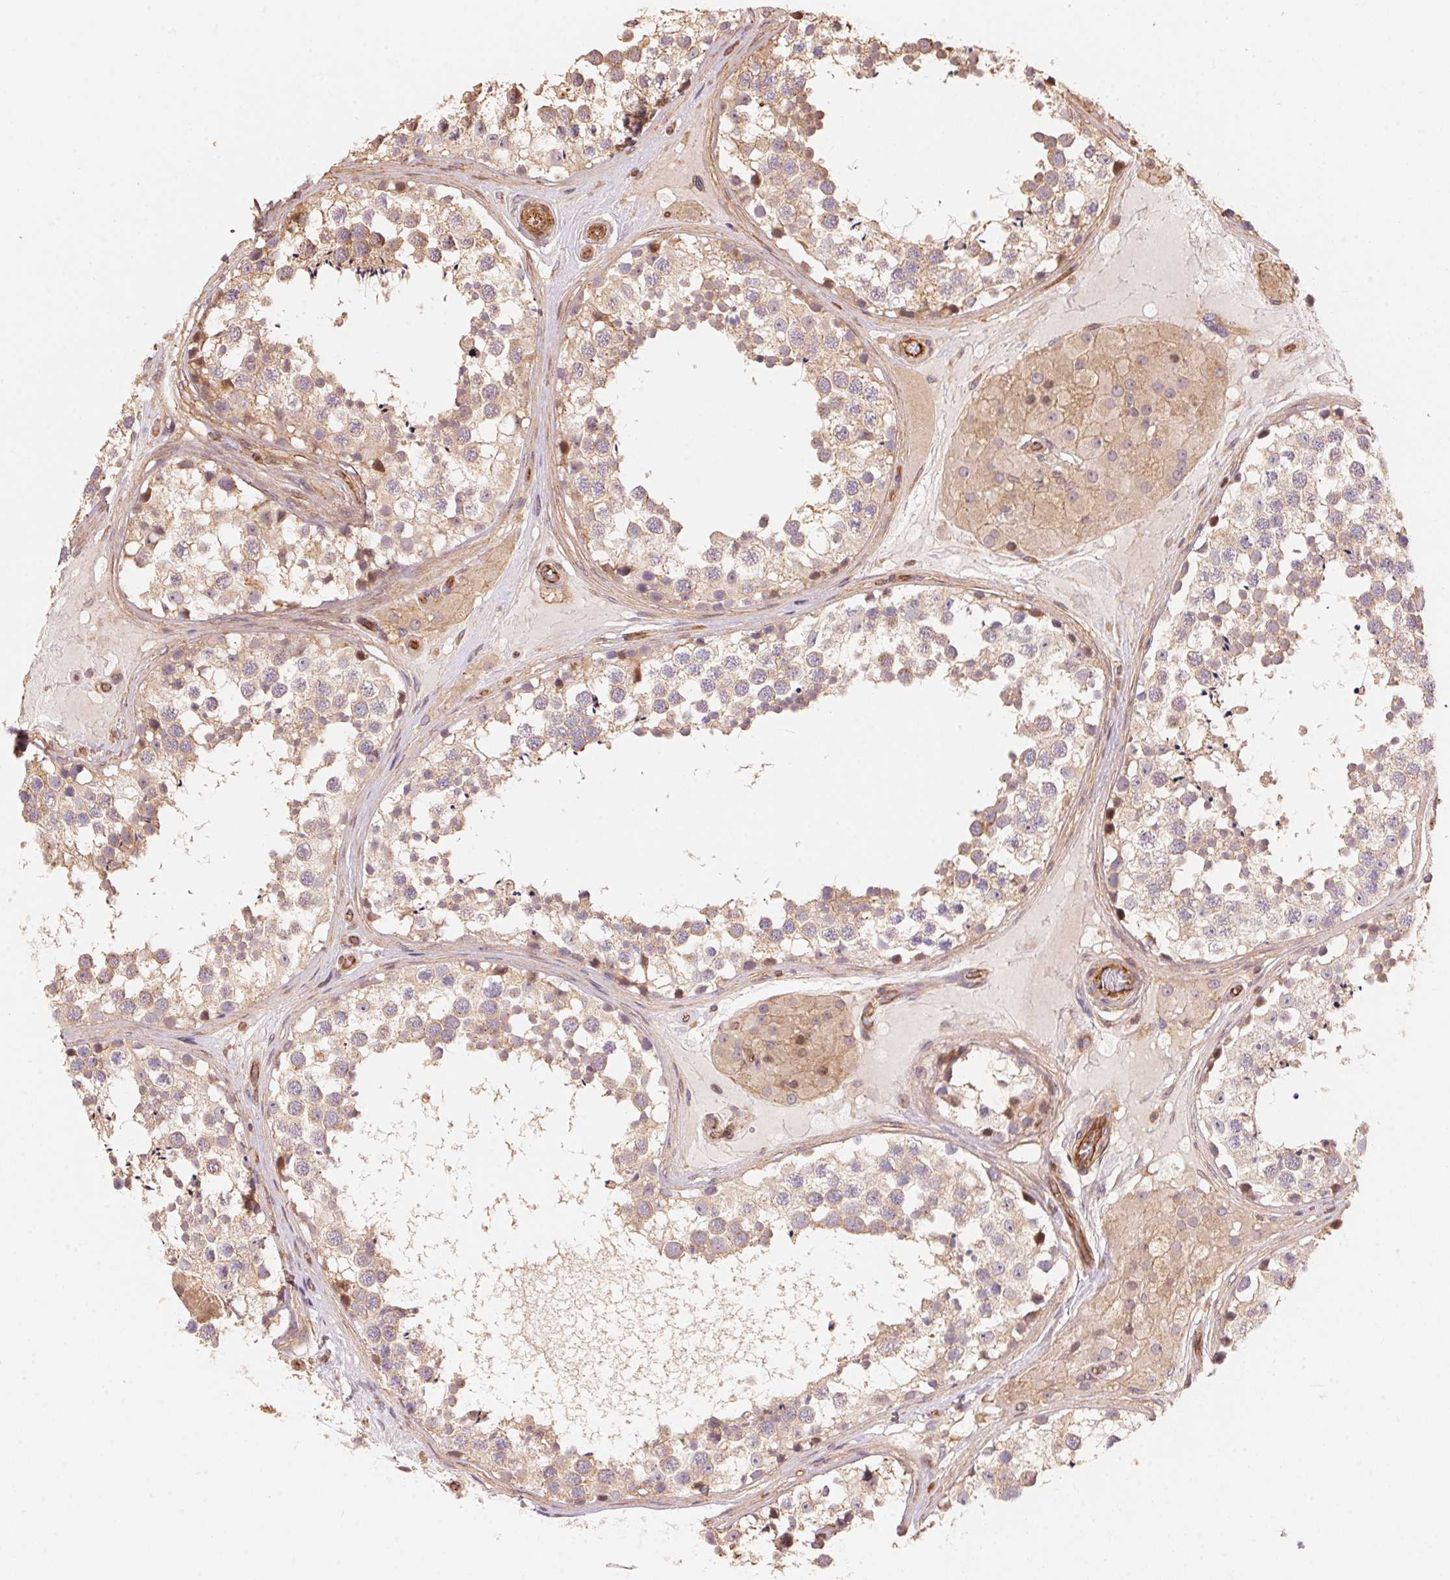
{"staining": {"intensity": "weak", "quantity": "25%-75%", "location": "cytoplasmic/membranous"}, "tissue": "testis", "cell_type": "Cells in seminiferous ducts", "image_type": "normal", "snomed": [{"axis": "morphology", "description": "Normal tissue, NOS"}, {"axis": "morphology", "description": "Seminoma, NOS"}, {"axis": "topography", "description": "Testis"}], "caption": "A high-resolution photomicrograph shows IHC staining of normal testis, which shows weak cytoplasmic/membranous positivity in about 25%-75% of cells in seminiferous ducts.", "gene": "FRAS1", "patient": {"sex": "male", "age": 65}}